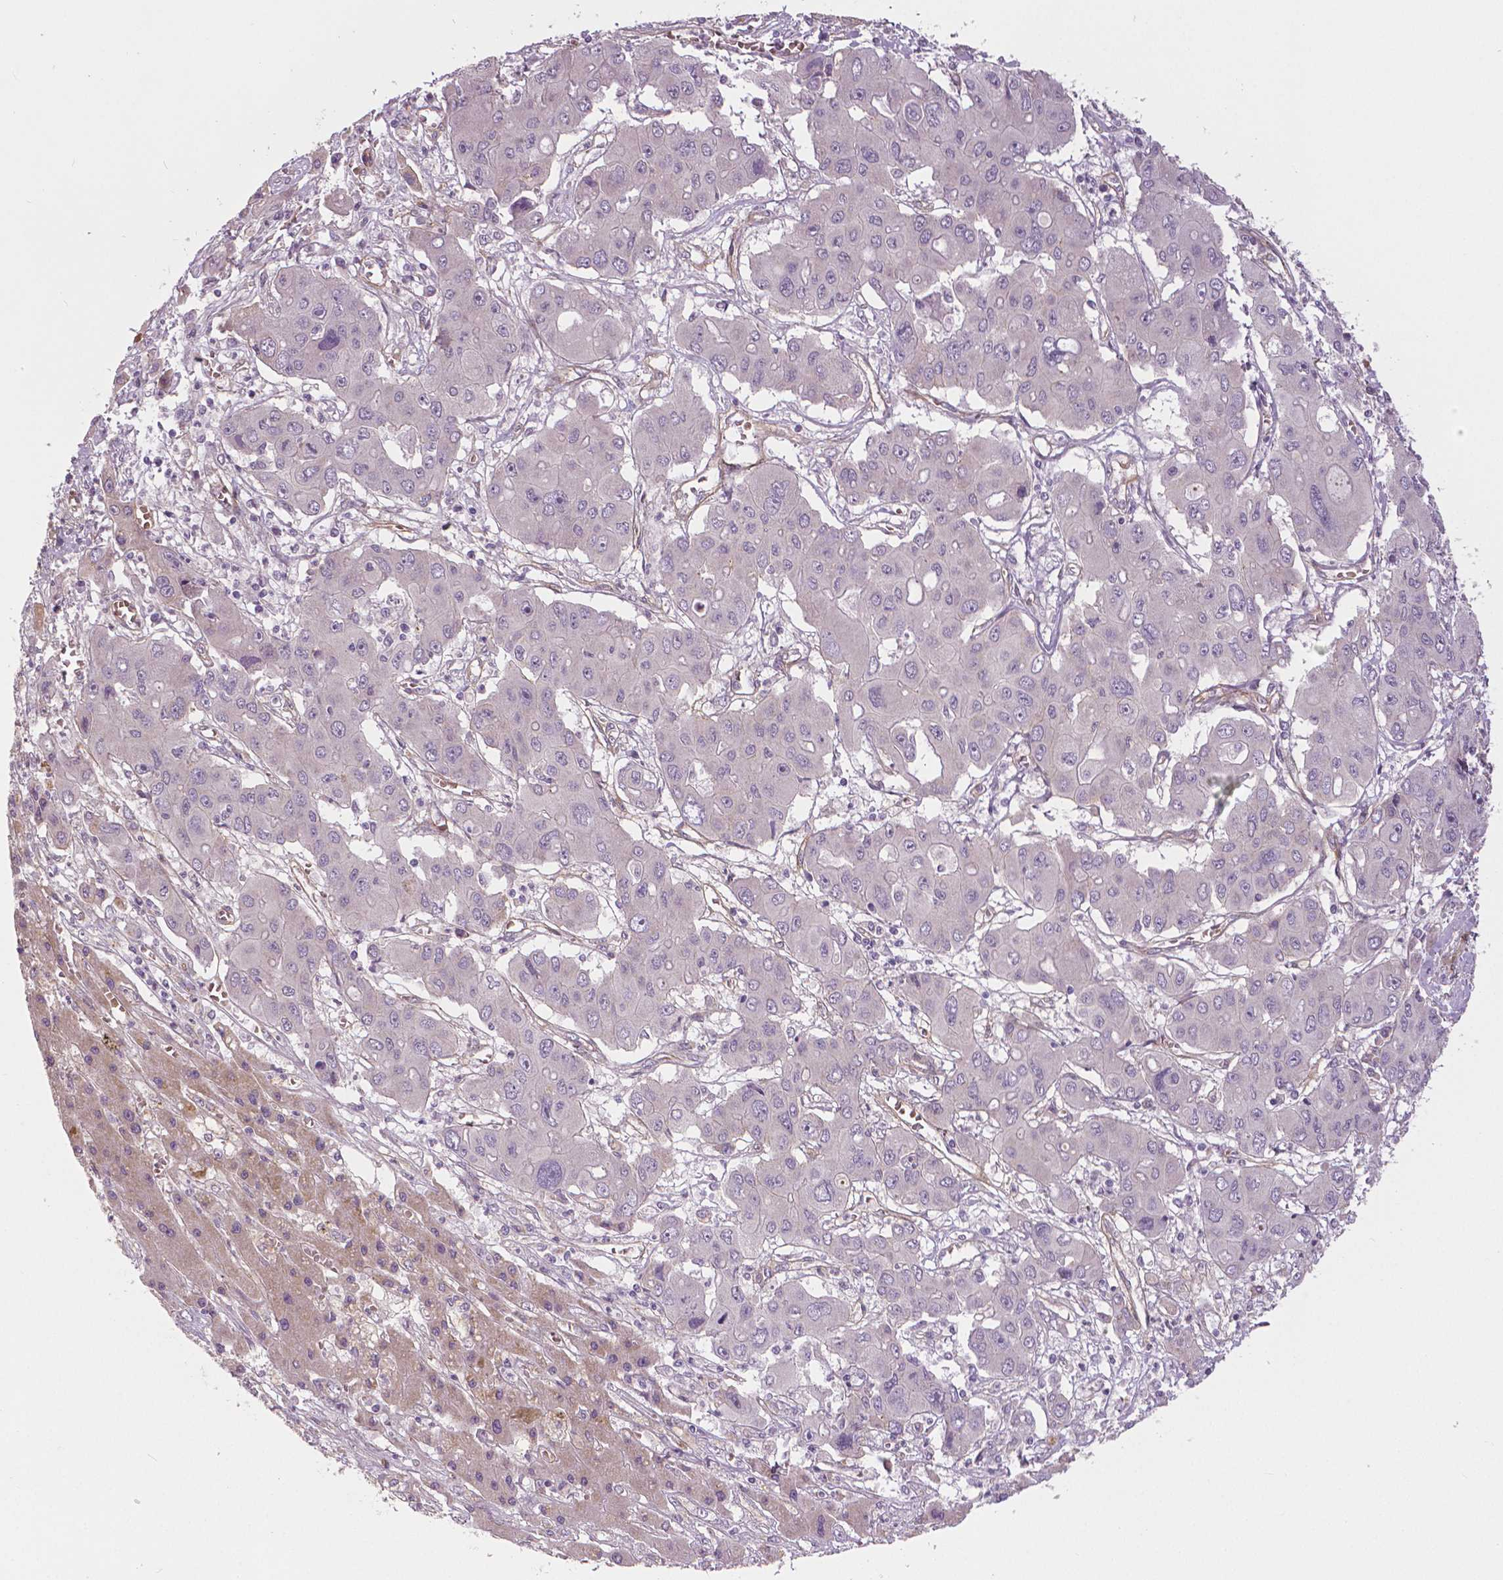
{"staining": {"intensity": "negative", "quantity": "none", "location": "none"}, "tissue": "liver cancer", "cell_type": "Tumor cells", "image_type": "cancer", "snomed": [{"axis": "morphology", "description": "Cholangiocarcinoma"}, {"axis": "topography", "description": "Liver"}], "caption": "Tumor cells are negative for protein expression in human liver cholangiocarcinoma.", "gene": "FLT1", "patient": {"sex": "male", "age": 67}}